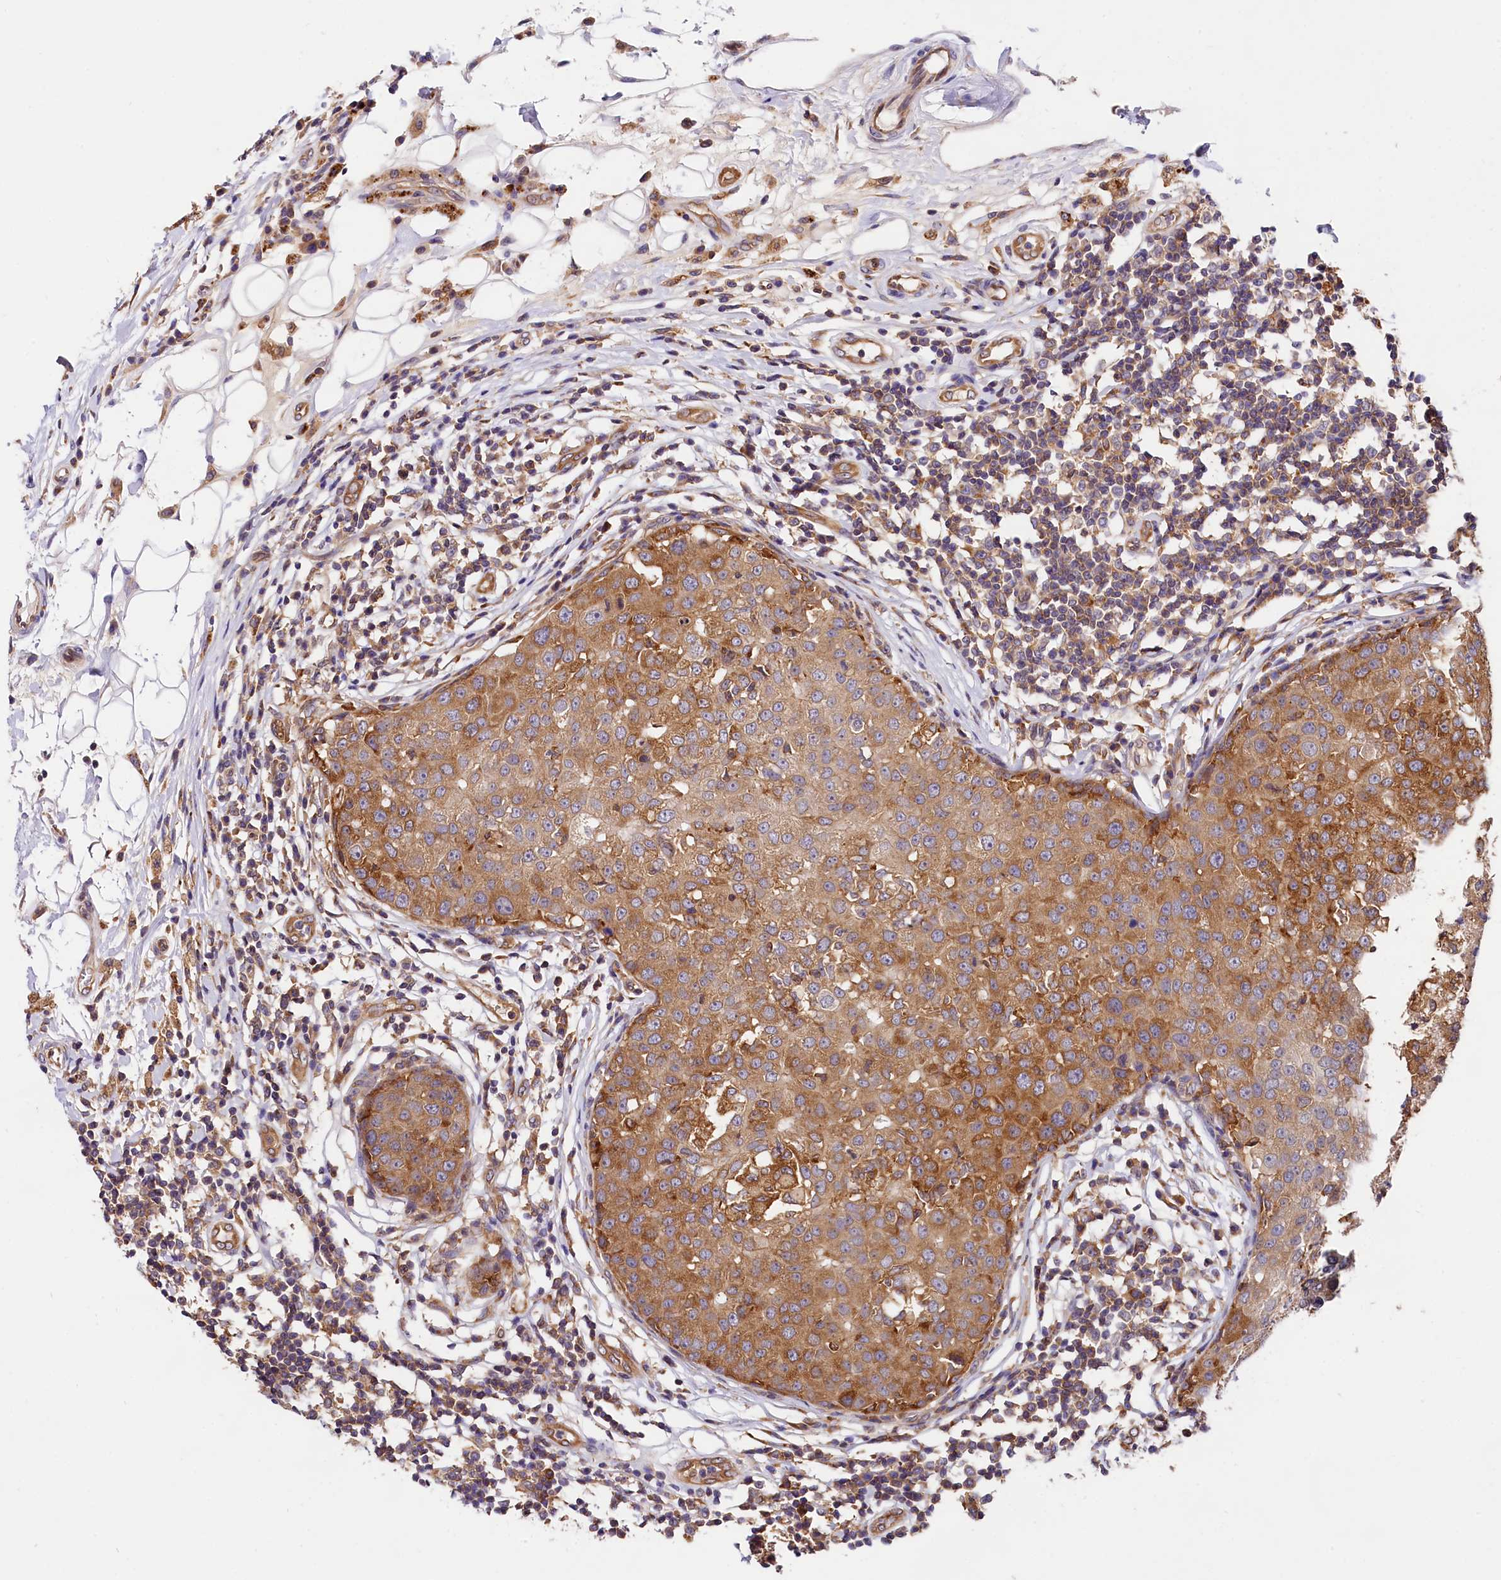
{"staining": {"intensity": "moderate", "quantity": "25%-75%", "location": "cytoplasmic/membranous"}, "tissue": "breast cancer", "cell_type": "Tumor cells", "image_type": "cancer", "snomed": [{"axis": "morphology", "description": "Duct carcinoma"}, {"axis": "topography", "description": "Breast"}], "caption": "Approximately 25%-75% of tumor cells in breast cancer (infiltrating ductal carcinoma) demonstrate moderate cytoplasmic/membranous protein positivity as visualized by brown immunohistochemical staining.", "gene": "OAS3", "patient": {"sex": "female", "age": 27}}